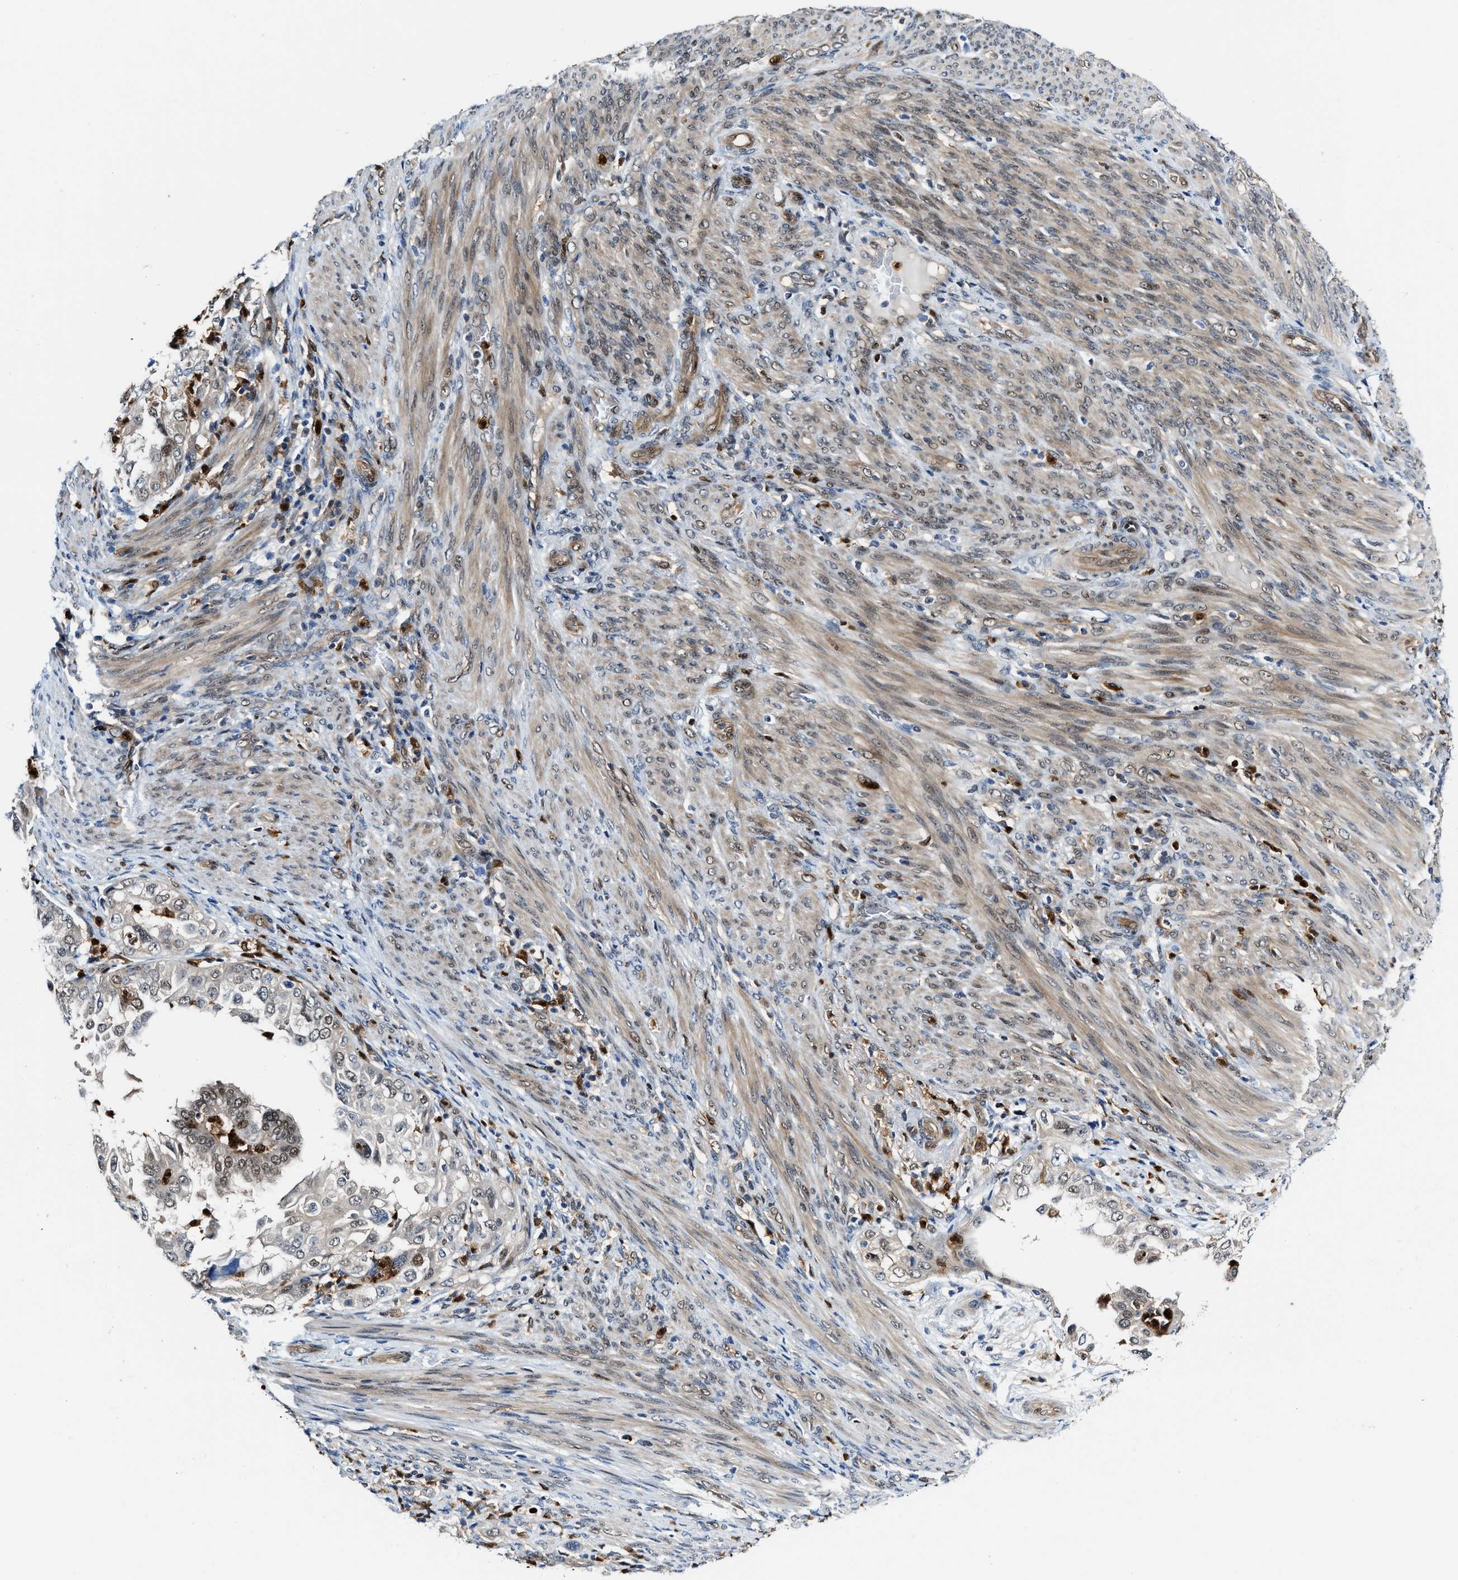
{"staining": {"intensity": "weak", "quantity": "<25%", "location": "nuclear"}, "tissue": "endometrial cancer", "cell_type": "Tumor cells", "image_type": "cancer", "snomed": [{"axis": "morphology", "description": "Adenocarcinoma, NOS"}, {"axis": "topography", "description": "Endometrium"}], "caption": "IHC micrograph of human adenocarcinoma (endometrial) stained for a protein (brown), which shows no positivity in tumor cells.", "gene": "LTA4H", "patient": {"sex": "female", "age": 85}}